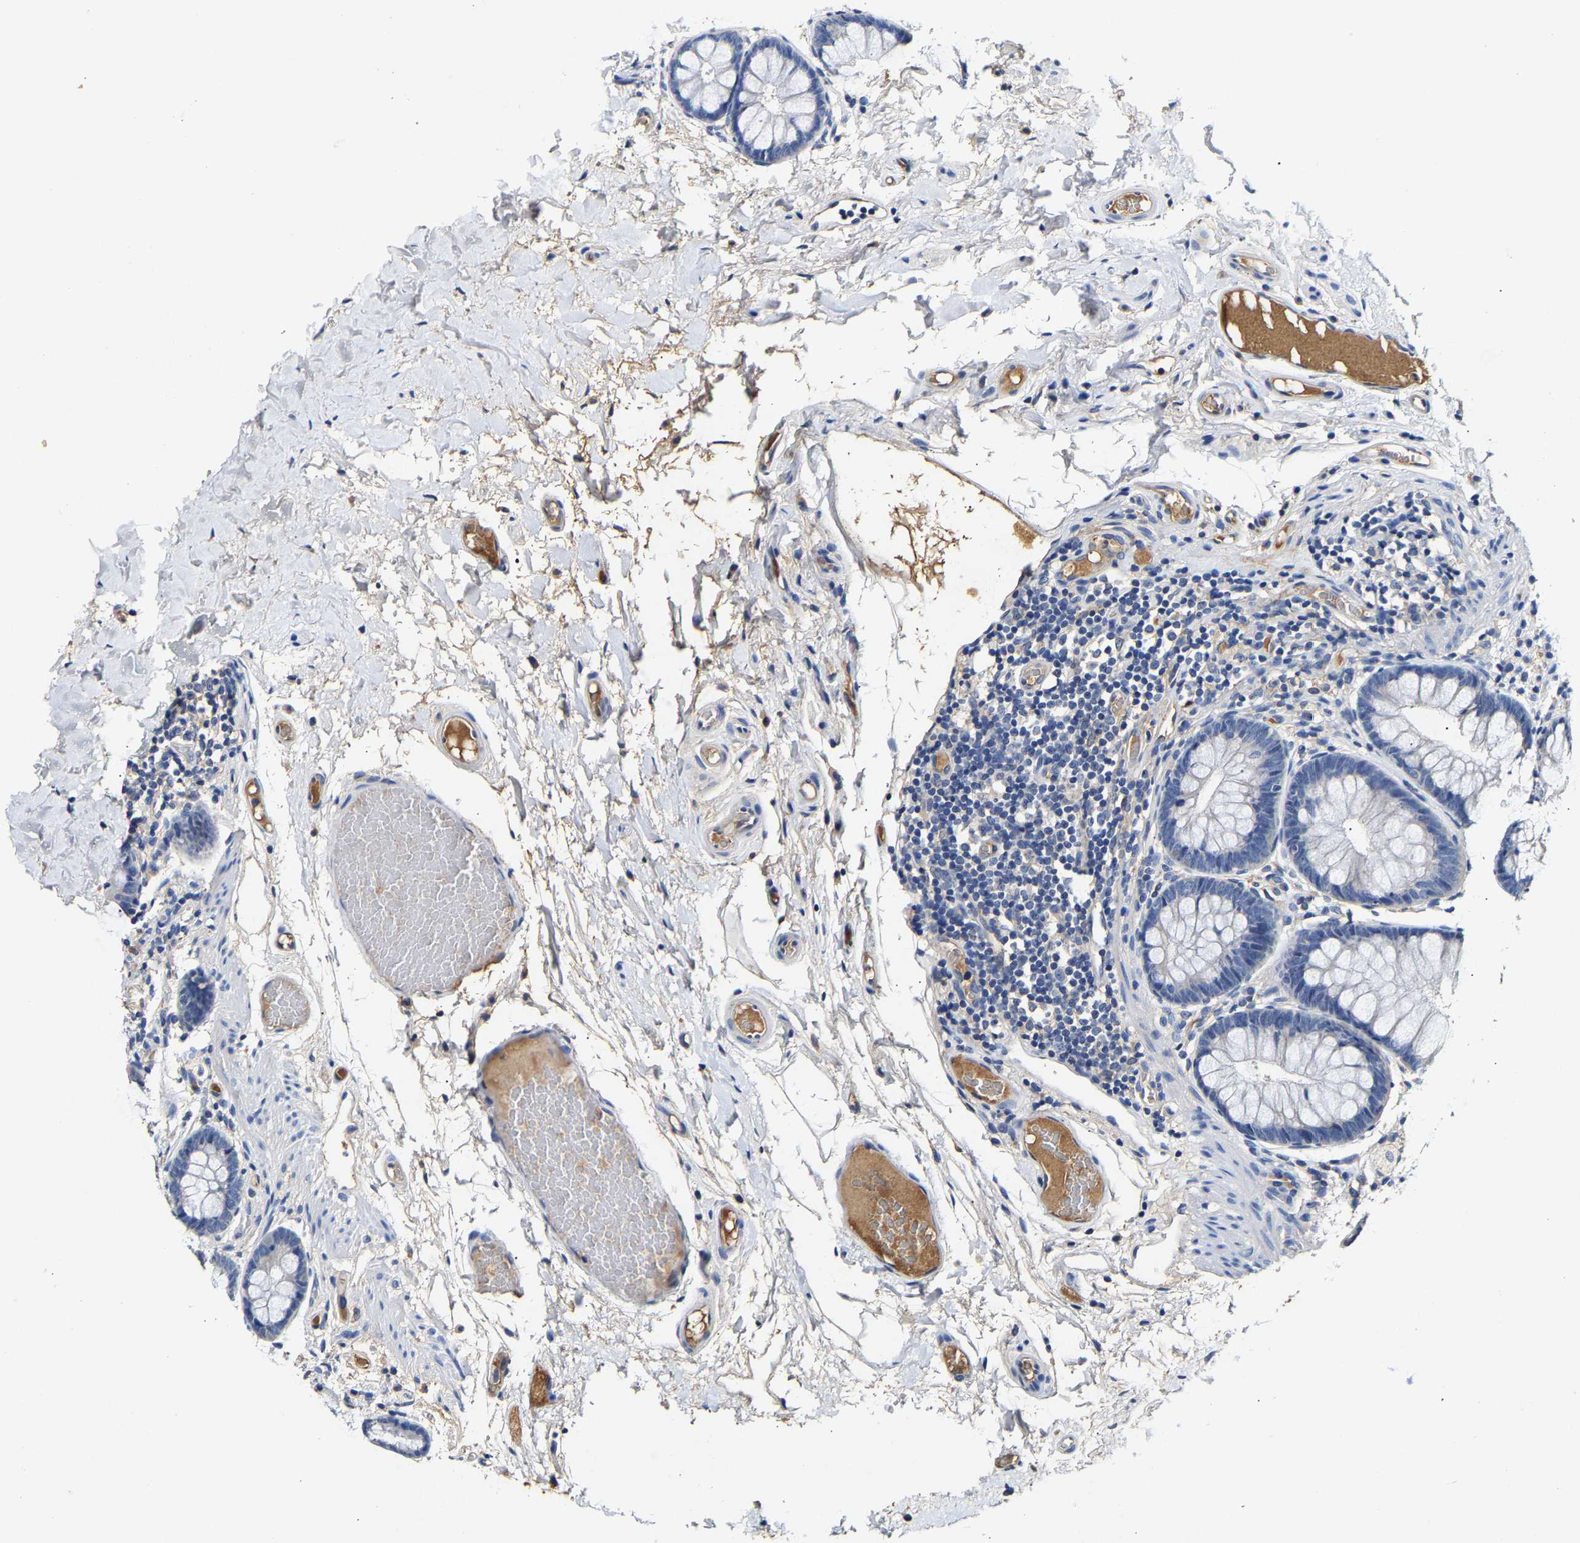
{"staining": {"intensity": "negative", "quantity": "none", "location": "none"}, "tissue": "colon", "cell_type": "Endothelial cells", "image_type": "normal", "snomed": [{"axis": "morphology", "description": "Normal tissue, NOS"}, {"axis": "topography", "description": "Colon"}], "caption": "Protein analysis of benign colon reveals no significant positivity in endothelial cells.", "gene": "SLCO2B1", "patient": {"sex": "female", "age": 56}}